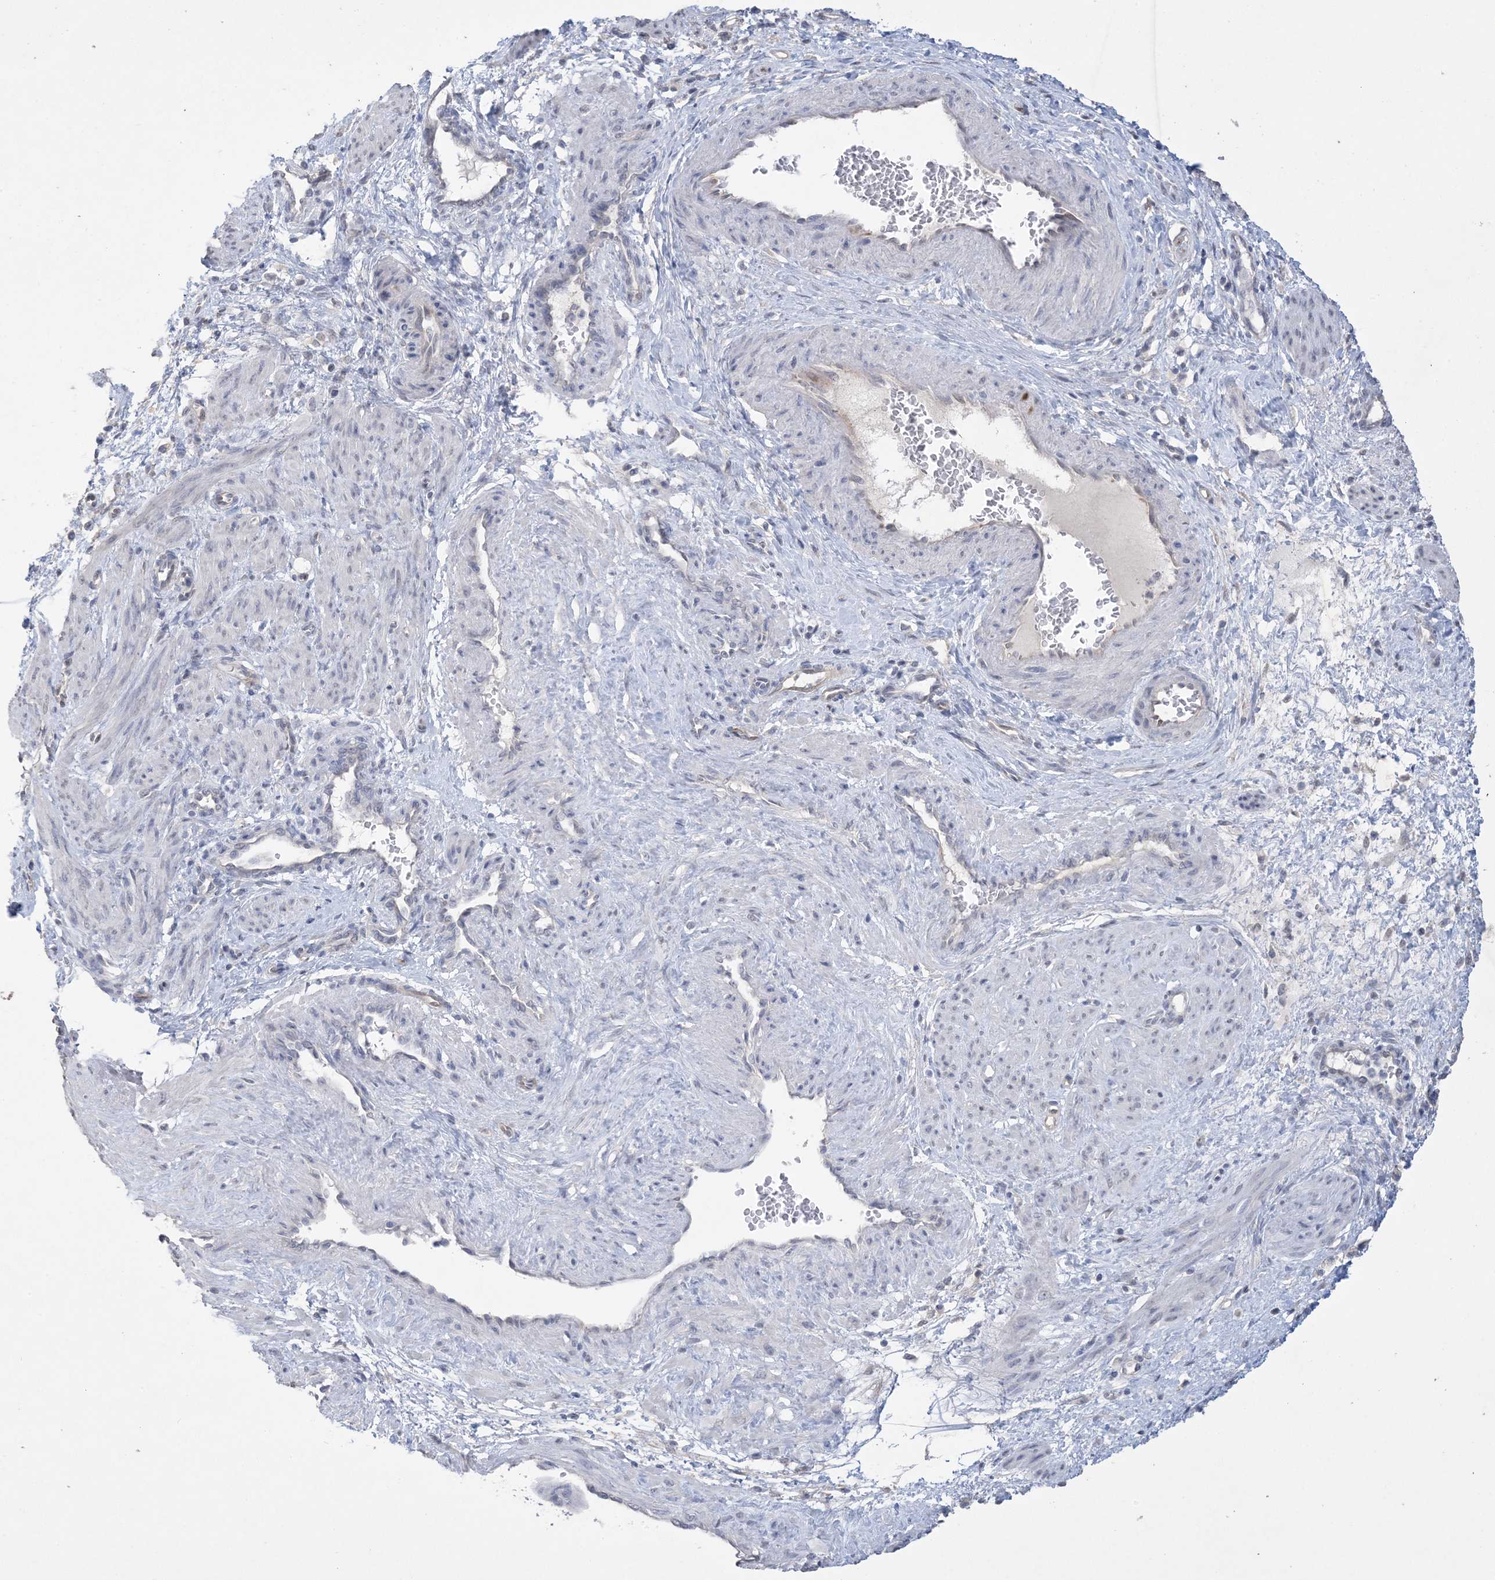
{"staining": {"intensity": "negative", "quantity": "none", "location": "none"}, "tissue": "smooth muscle", "cell_type": "Smooth muscle cells", "image_type": "normal", "snomed": [{"axis": "morphology", "description": "Normal tissue, NOS"}, {"axis": "topography", "description": "Endometrium"}], "caption": "The IHC photomicrograph has no significant expression in smooth muscle cells of smooth muscle. (DAB immunohistochemistry with hematoxylin counter stain).", "gene": "HMGCS1", "patient": {"sex": "female", "age": 33}}